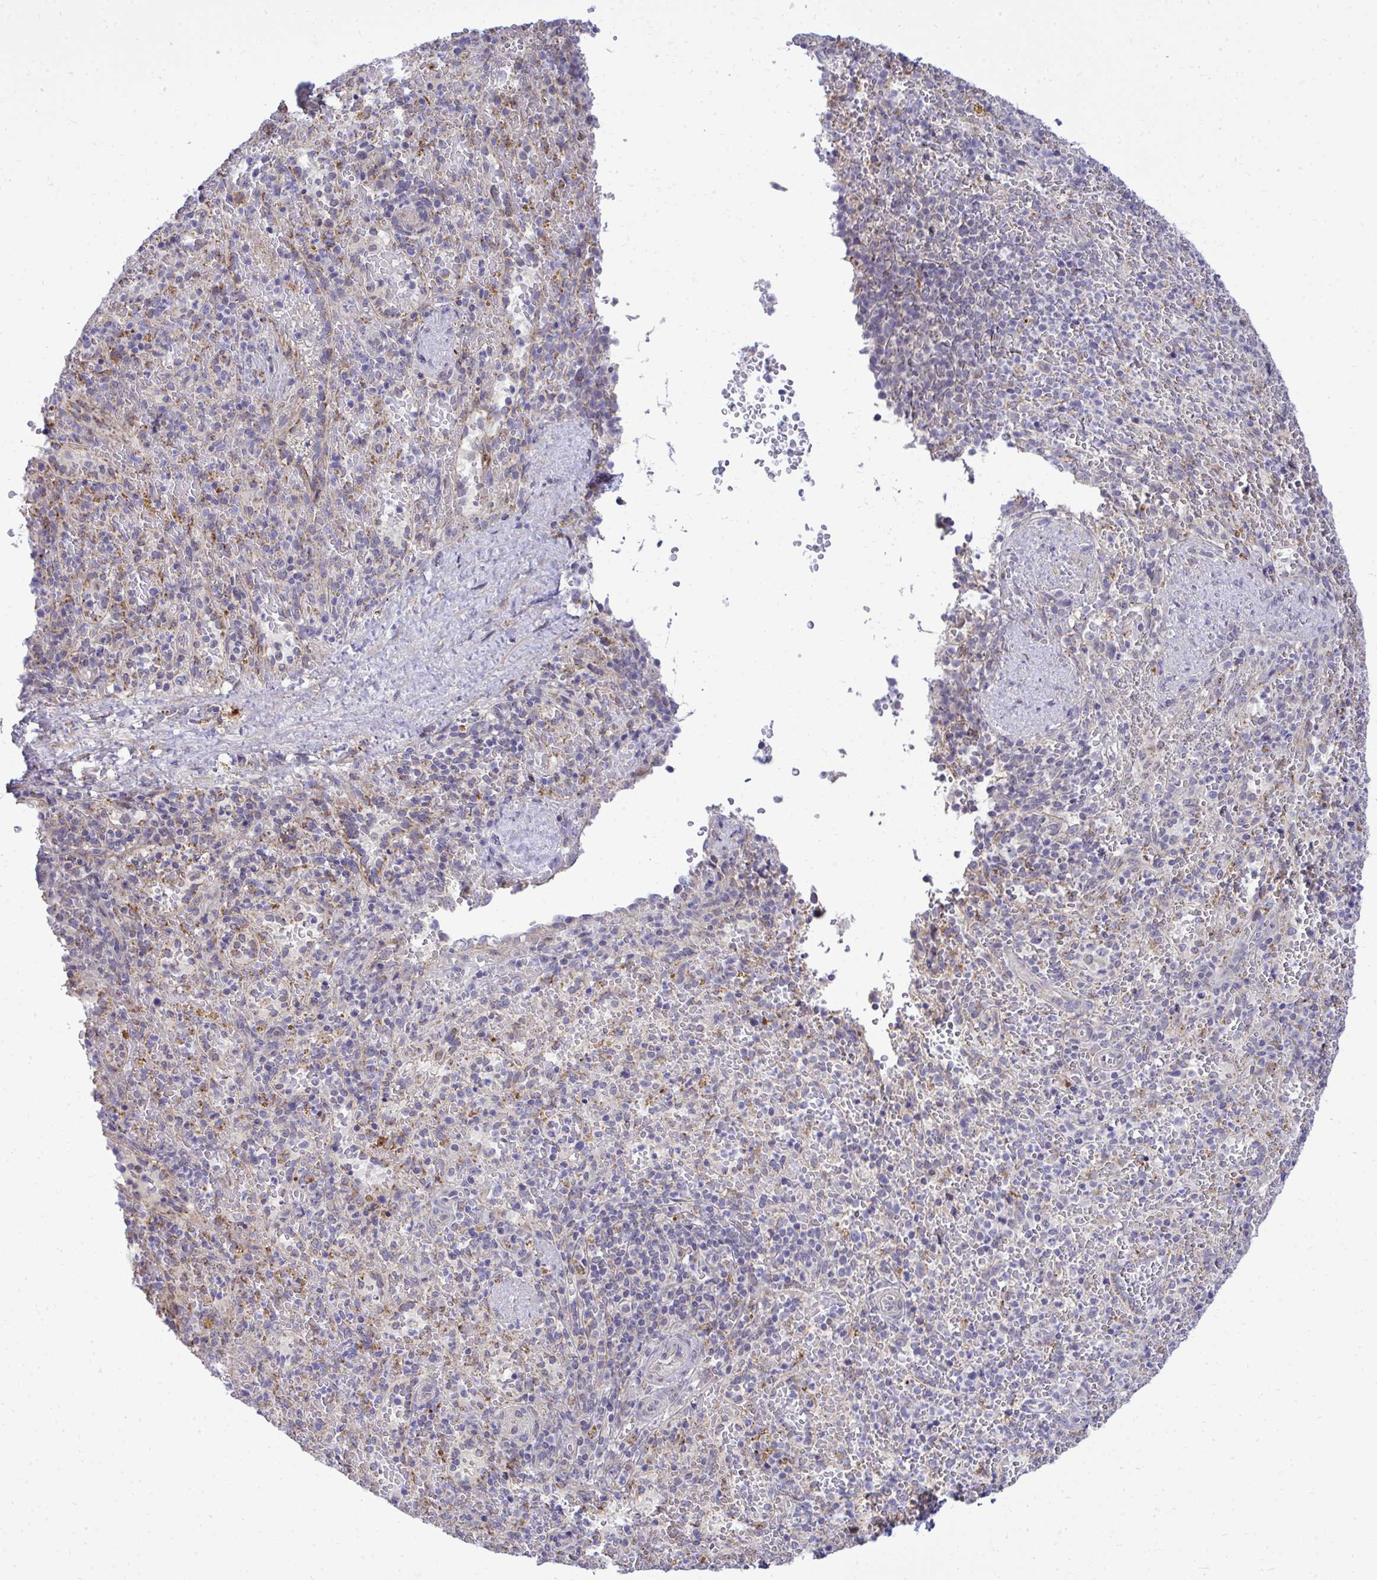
{"staining": {"intensity": "negative", "quantity": "none", "location": "none"}, "tissue": "spleen", "cell_type": "Cells in red pulp", "image_type": "normal", "snomed": [{"axis": "morphology", "description": "Normal tissue, NOS"}, {"axis": "topography", "description": "Spleen"}], "caption": "The image shows no staining of cells in red pulp in unremarkable spleen. (DAB immunohistochemistry visualized using brightfield microscopy, high magnification).", "gene": "XAF1", "patient": {"sex": "female", "age": 50}}